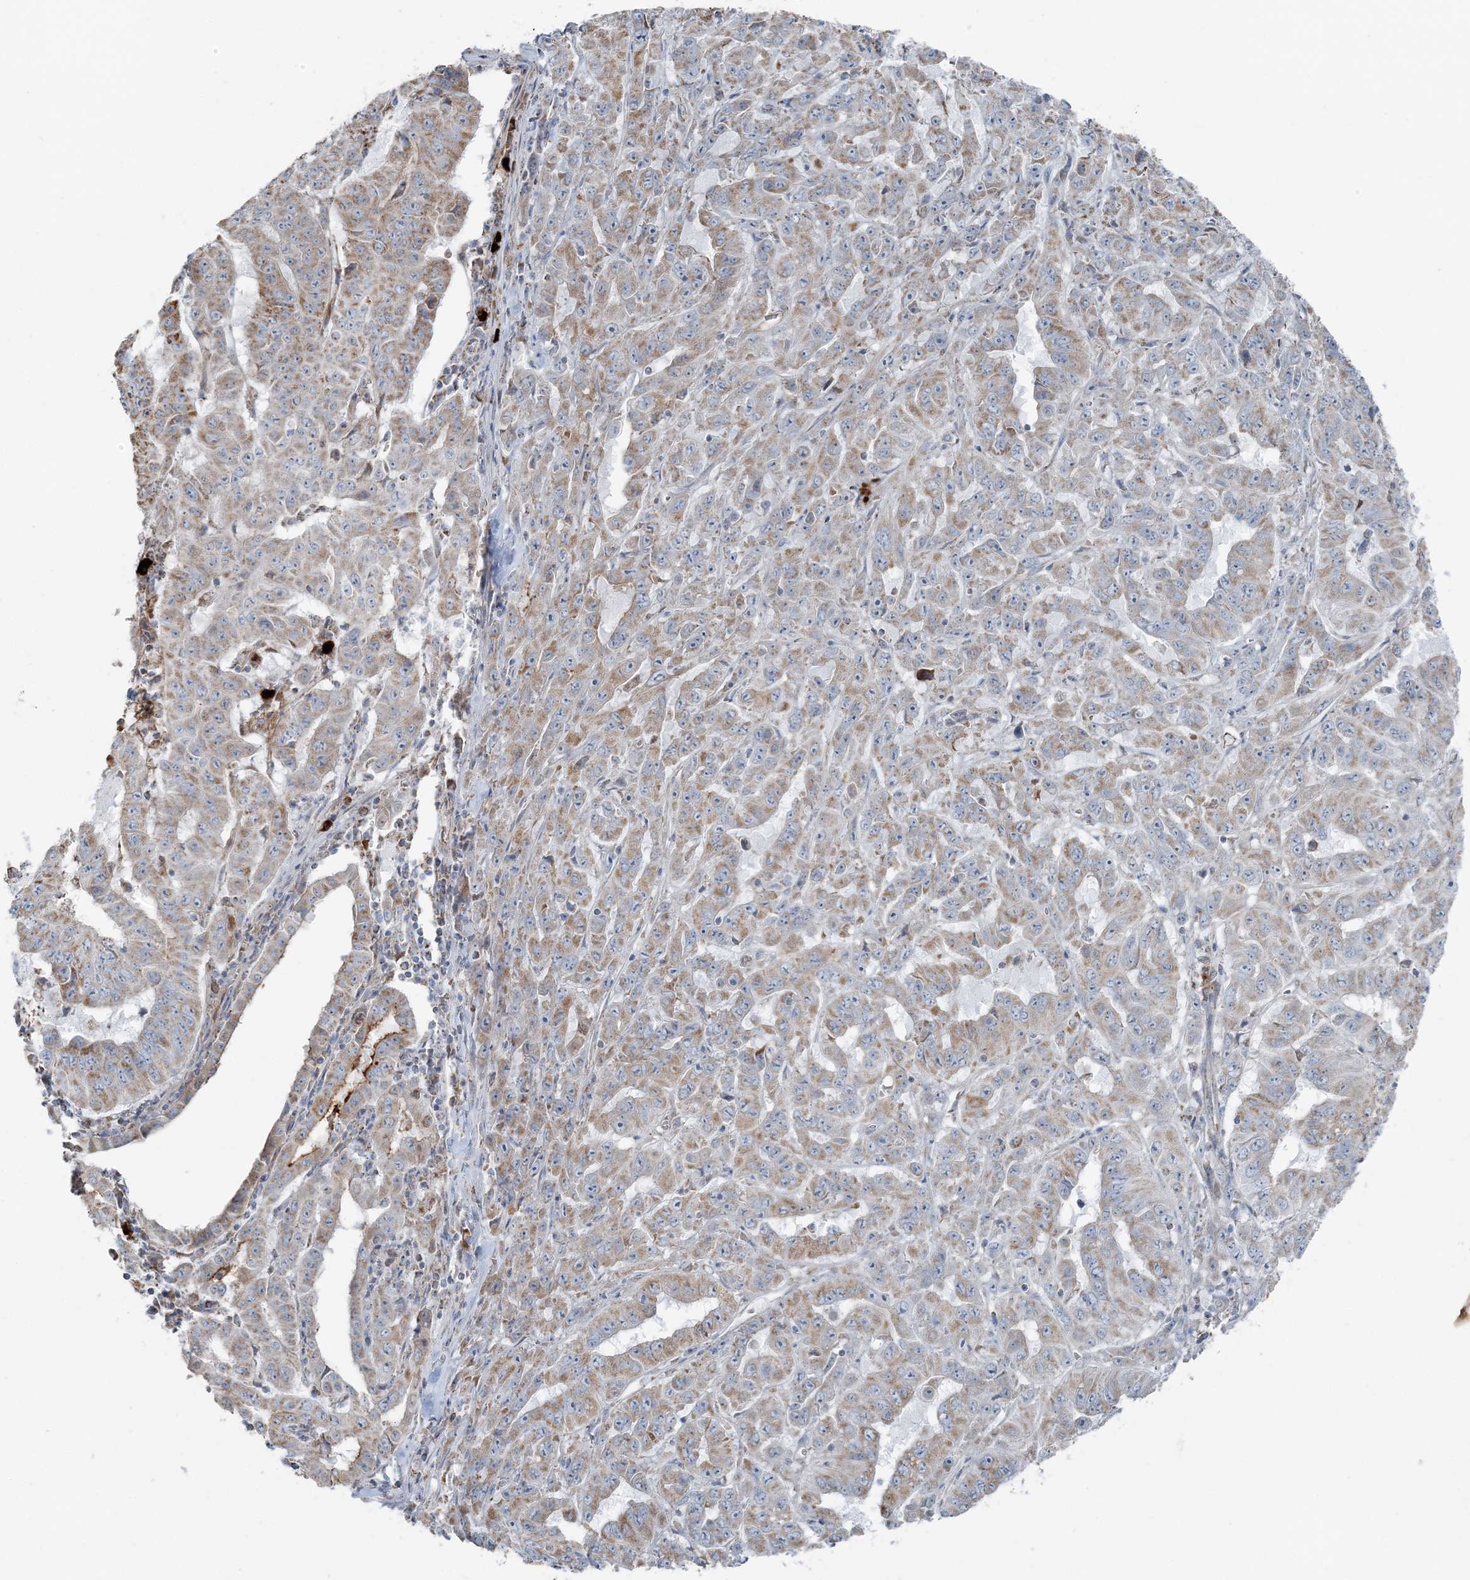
{"staining": {"intensity": "moderate", "quantity": ">75%", "location": "cytoplasmic/membranous"}, "tissue": "pancreatic cancer", "cell_type": "Tumor cells", "image_type": "cancer", "snomed": [{"axis": "morphology", "description": "Adenocarcinoma, NOS"}, {"axis": "topography", "description": "Pancreas"}], "caption": "Brown immunohistochemical staining in pancreatic cancer (adenocarcinoma) demonstrates moderate cytoplasmic/membranous positivity in about >75% of tumor cells.", "gene": "SLC22A16", "patient": {"sex": "male", "age": 63}}